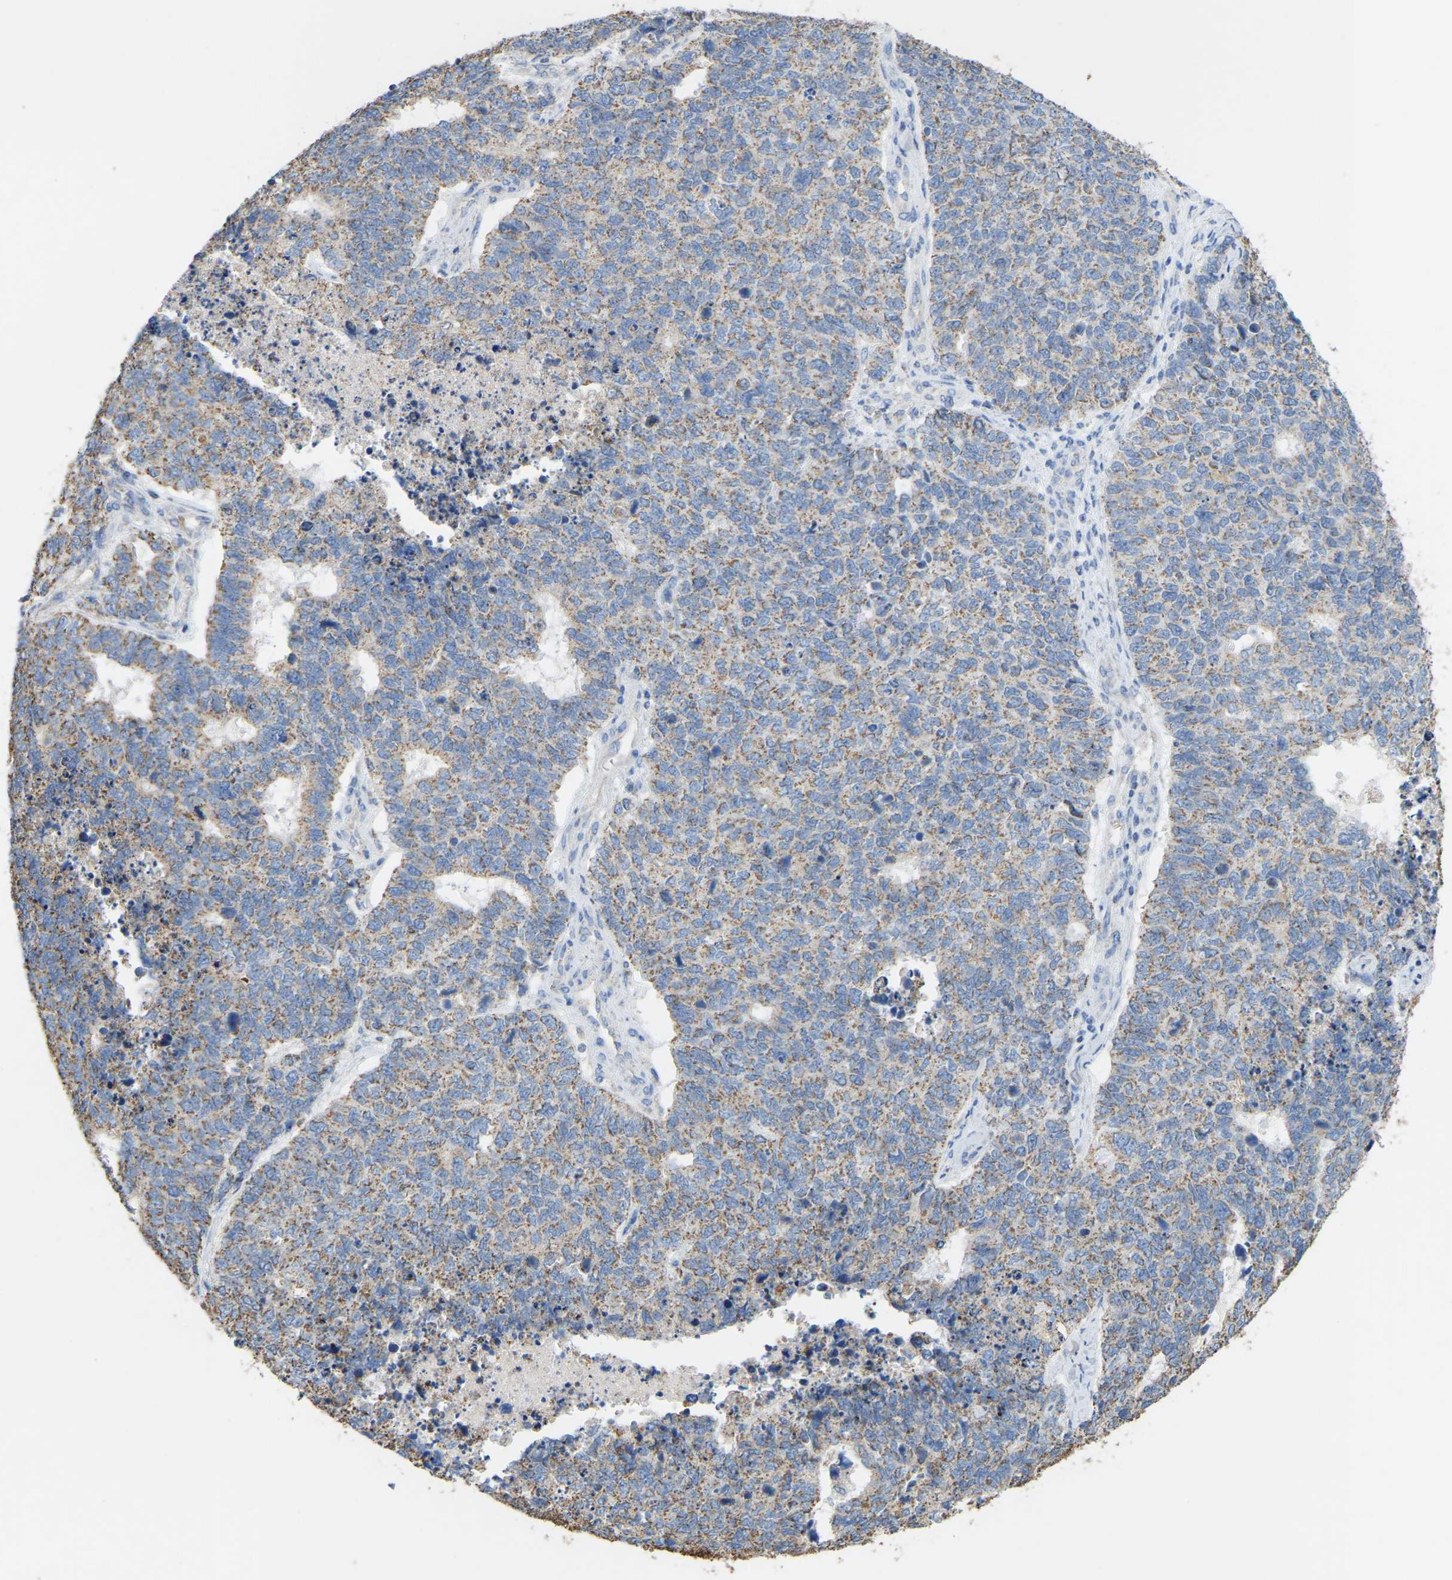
{"staining": {"intensity": "moderate", "quantity": ">75%", "location": "cytoplasmic/membranous"}, "tissue": "cervical cancer", "cell_type": "Tumor cells", "image_type": "cancer", "snomed": [{"axis": "morphology", "description": "Squamous cell carcinoma, NOS"}, {"axis": "topography", "description": "Cervix"}], "caption": "Immunohistochemistry (IHC) photomicrograph of neoplastic tissue: human cervical cancer stained using IHC exhibits medium levels of moderate protein expression localized specifically in the cytoplasmic/membranous of tumor cells, appearing as a cytoplasmic/membranous brown color.", "gene": "SERPINB5", "patient": {"sex": "female", "age": 63}}